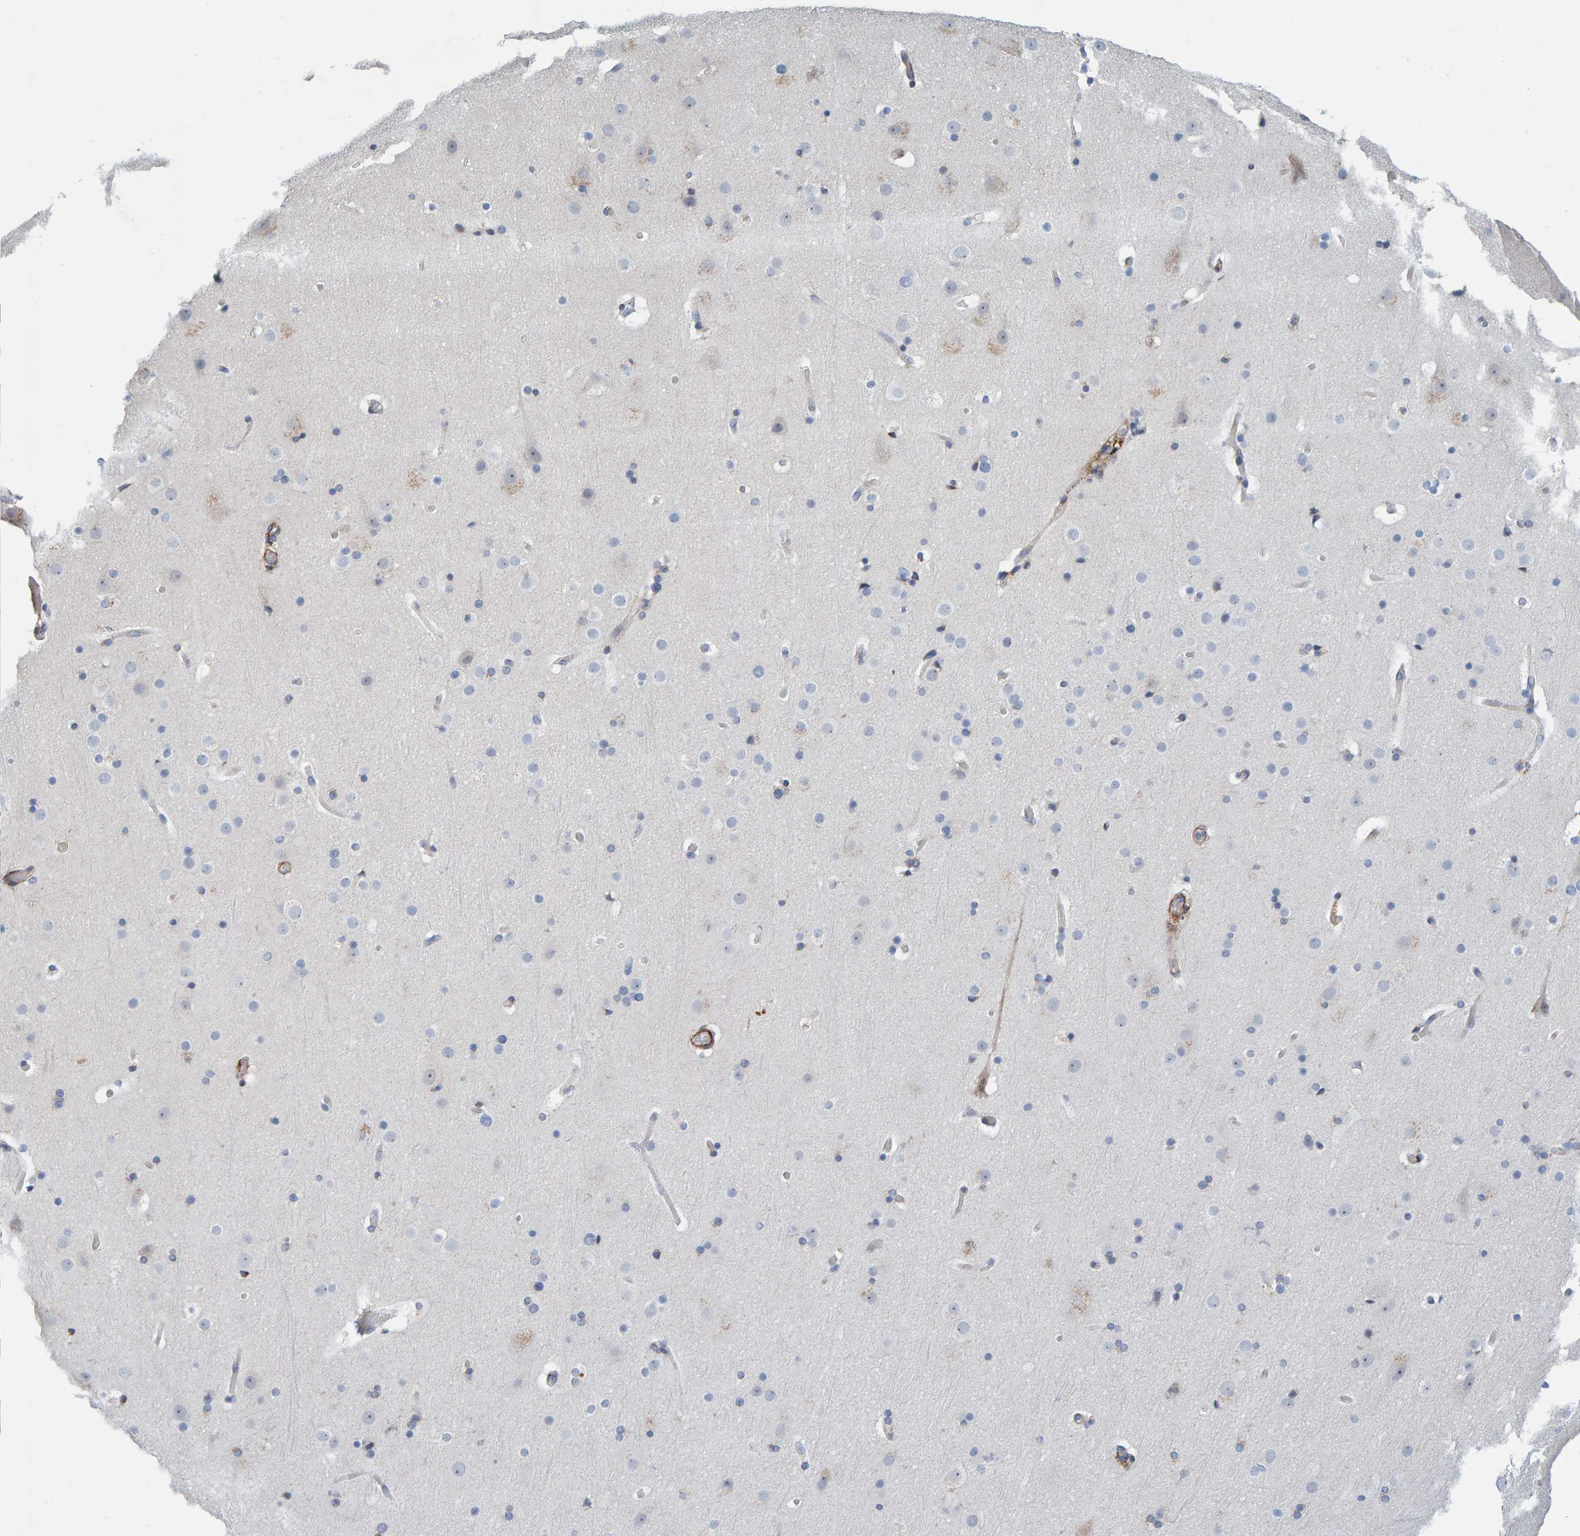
{"staining": {"intensity": "weak", "quantity": ">75%", "location": "cytoplasmic/membranous"}, "tissue": "cerebral cortex", "cell_type": "Endothelial cells", "image_type": "normal", "snomed": [{"axis": "morphology", "description": "Normal tissue, NOS"}, {"axis": "topography", "description": "Cerebral cortex"}], "caption": "Immunohistochemical staining of normal human cerebral cortex displays >75% levels of weak cytoplasmic/membranous protein positivity in about >75% of endothelial cells. The protein of interest is shown in brown color, while the nuclei are stained blue.", "gene": "MMP16", "patient": {"sex": "male", "age": 57}}